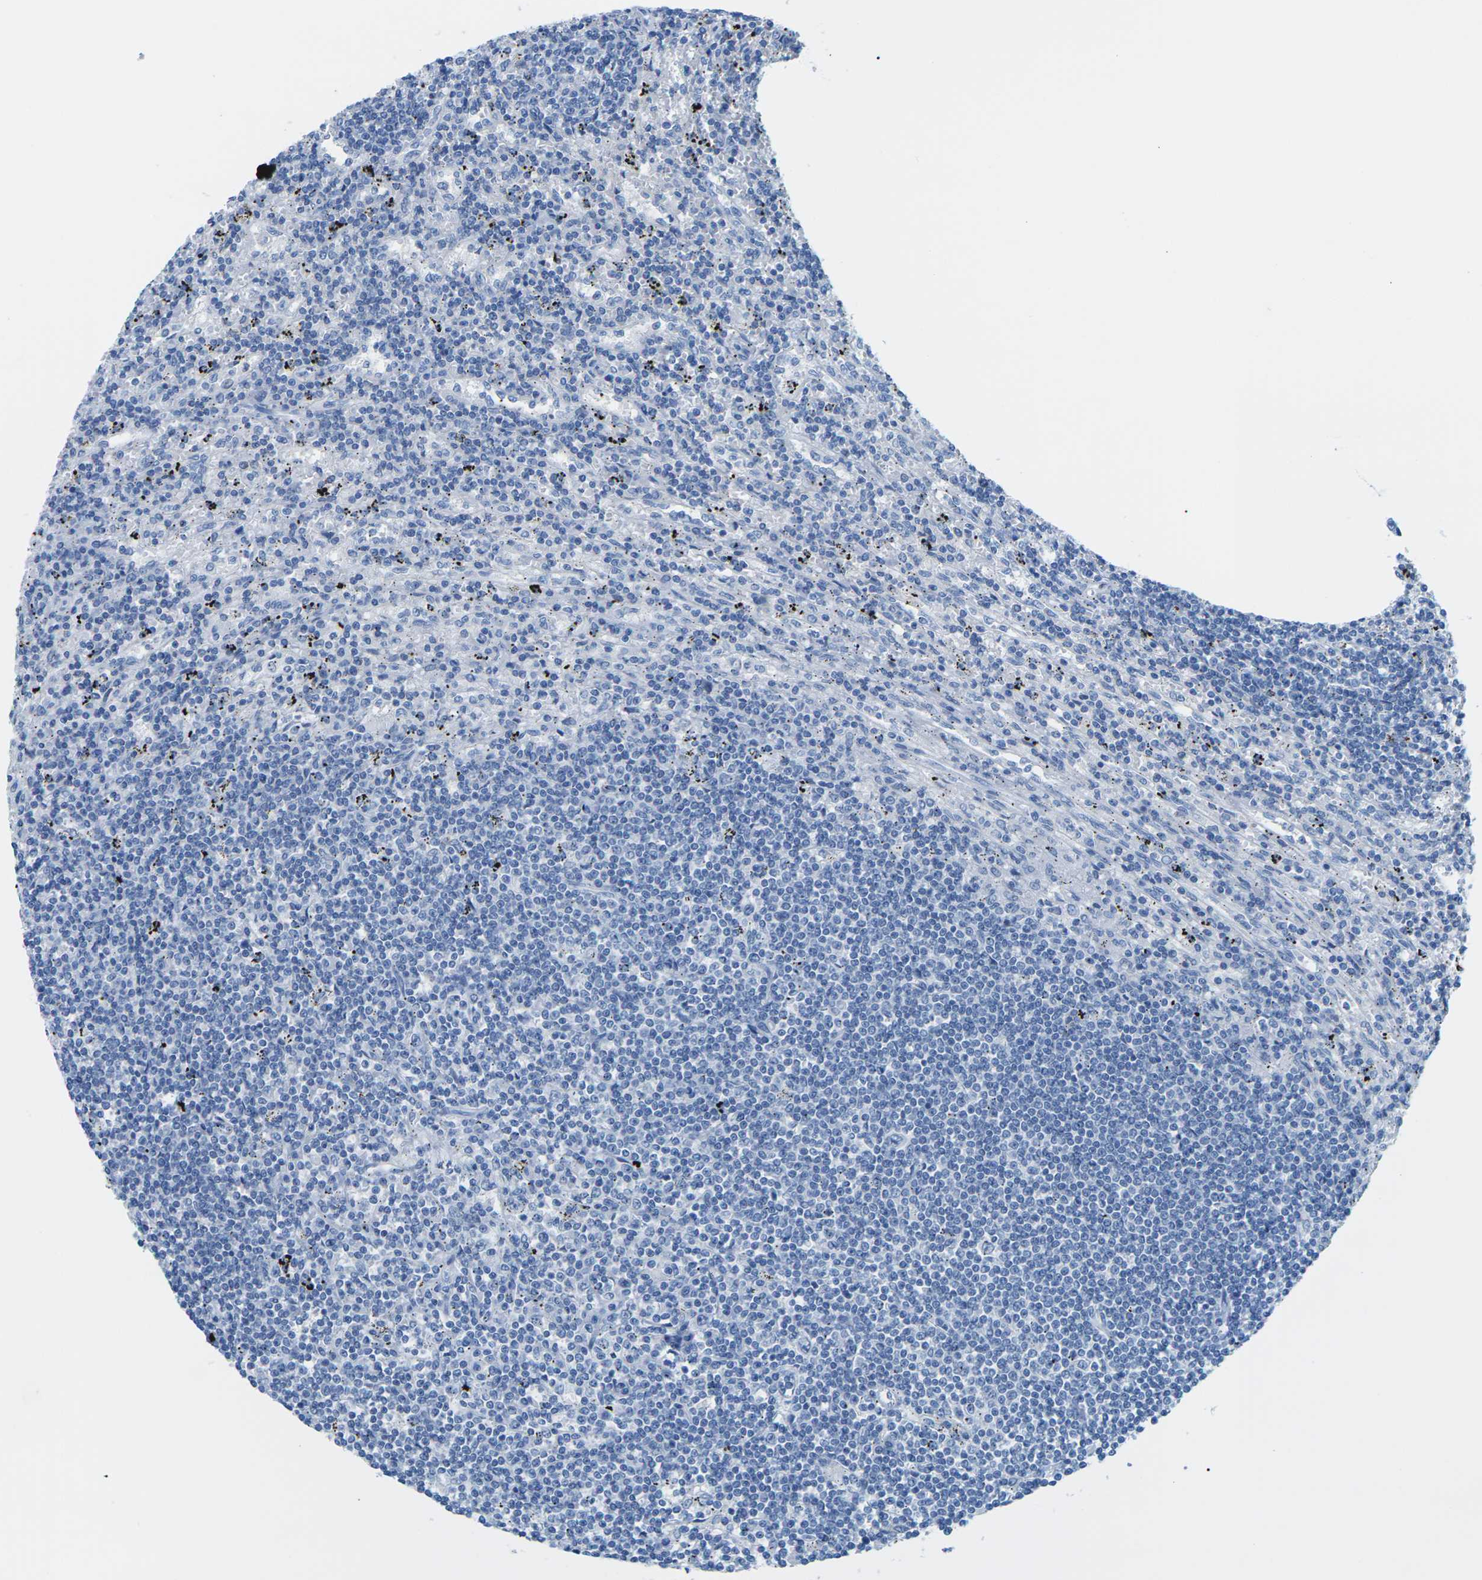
{"staining": {"intensity": "negative", "quantity": "none", "location": "none"}, "tissue": "lymphoma", "cell_type": "Tumor cells", "image_type": "cancer", "snomed": [{"axis": "morphology", "description": "Malignant lymphoma, non-Hodgkin's type, Low grade"}, {"axis": "topography", "description": "Spleen"}], "caption": "IHC histopathology image of neoplastic tissue: human low-grade malignant lymphoma, non-Hodgkin's type stained with DAB shows no significant protein expression in tumor cells.", "gene": "SLC12A1", "patient": {"sex": "male", "age": 76}}